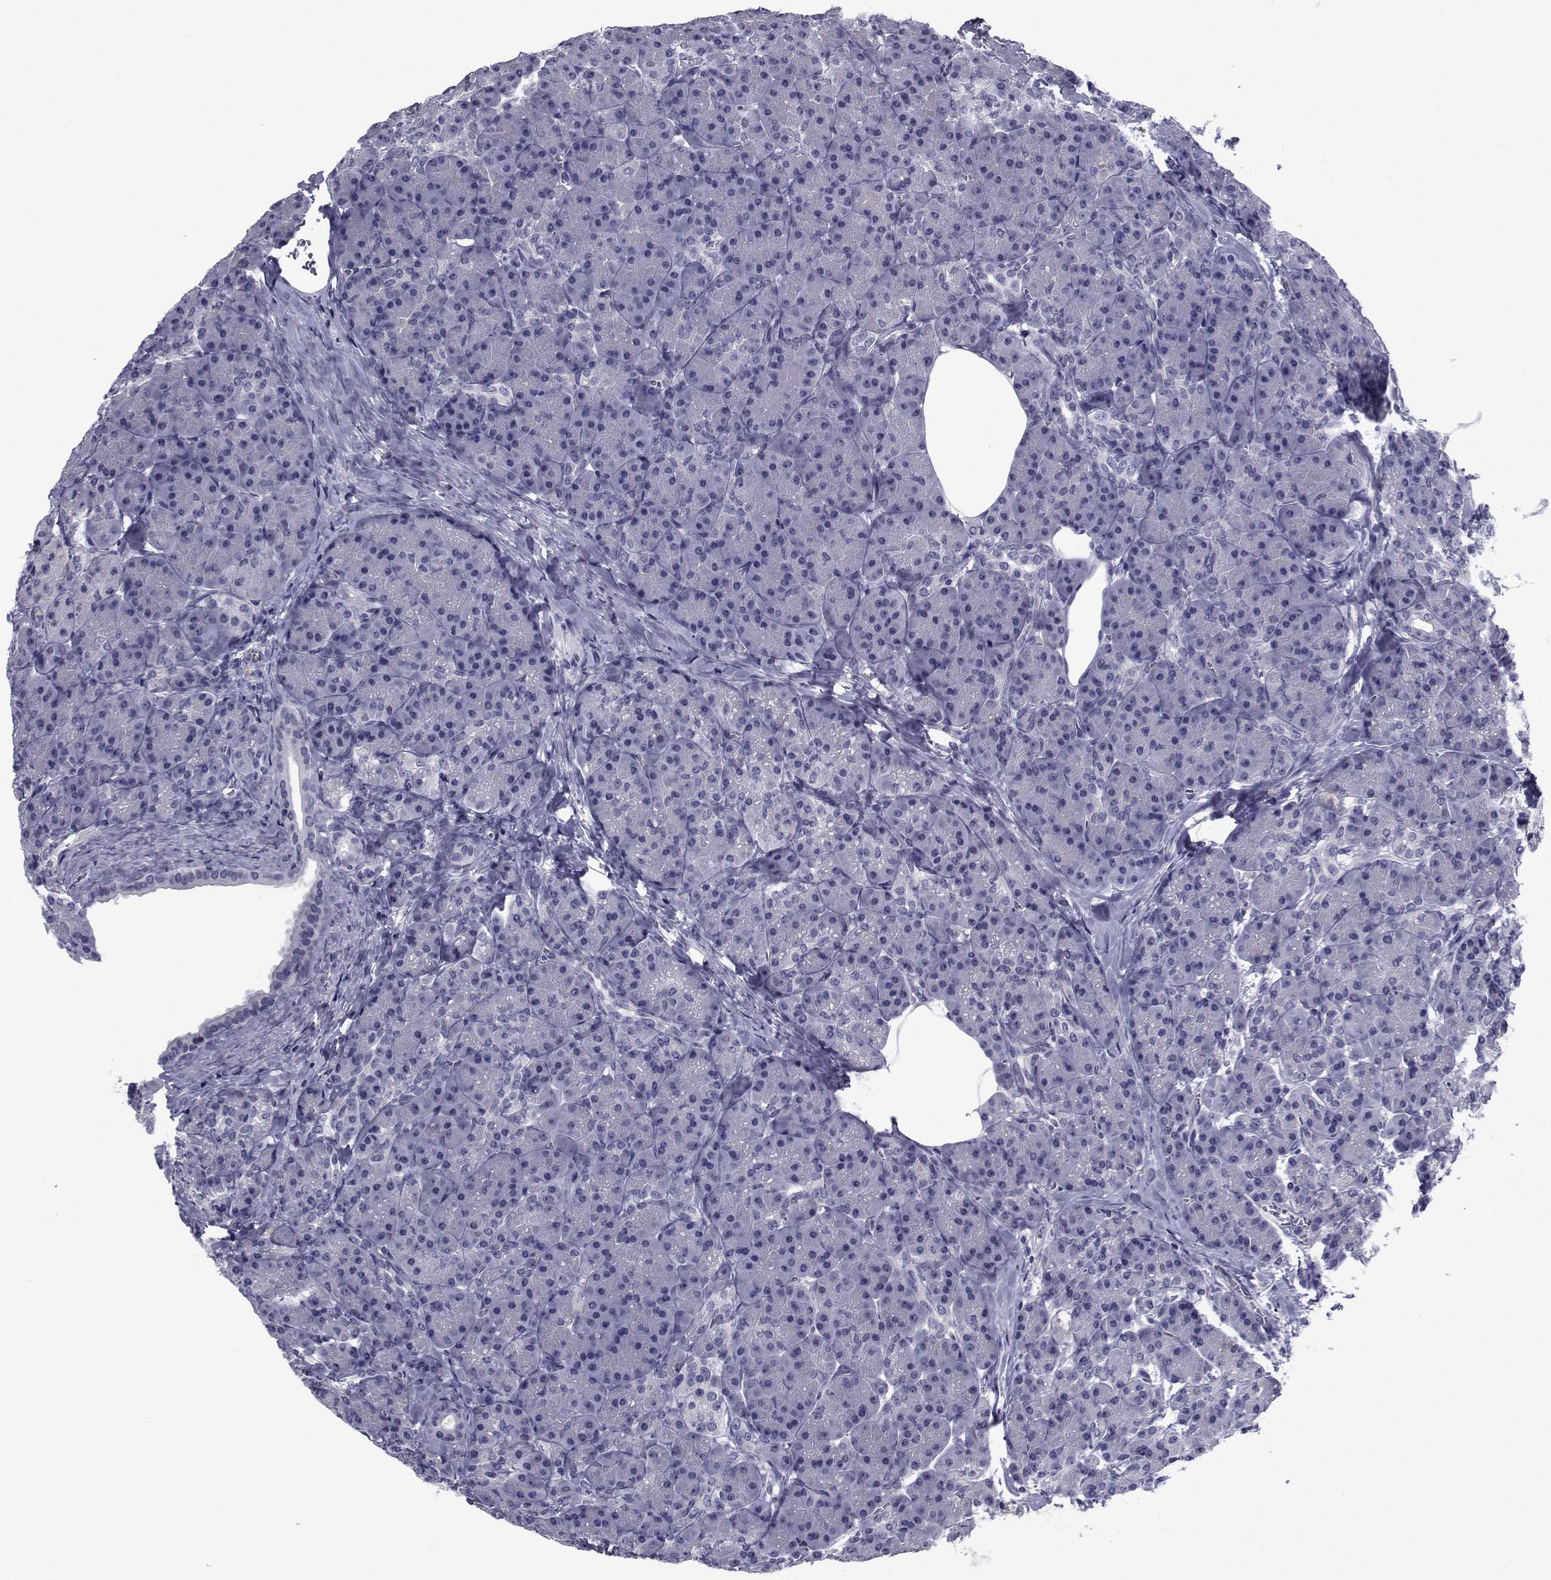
{"staining": {"intensity": "negative", "quantity": "none", "location": "none"}, "tissue": "pancreas", "cell_type": "Exocrine glandular cells", "image_type": "normal", "snomed": [{"axis": "morphology", "description": "Normal tissue, NOS"}, {"axis": "topography", "description": "Pancreas"}], "caption": "The histopathology image reveals no staining of exocrine glandular cells in benign pancreas. The staining was performed using DAB (3,3'-diaminobenzidine) to visualize the protein expression in brown, while the nuclei were stained in blue with hematoxylin (Magnification: 20x).", "gene": "CHRNA1", "patient": {"sex": "male", "age": 57}}